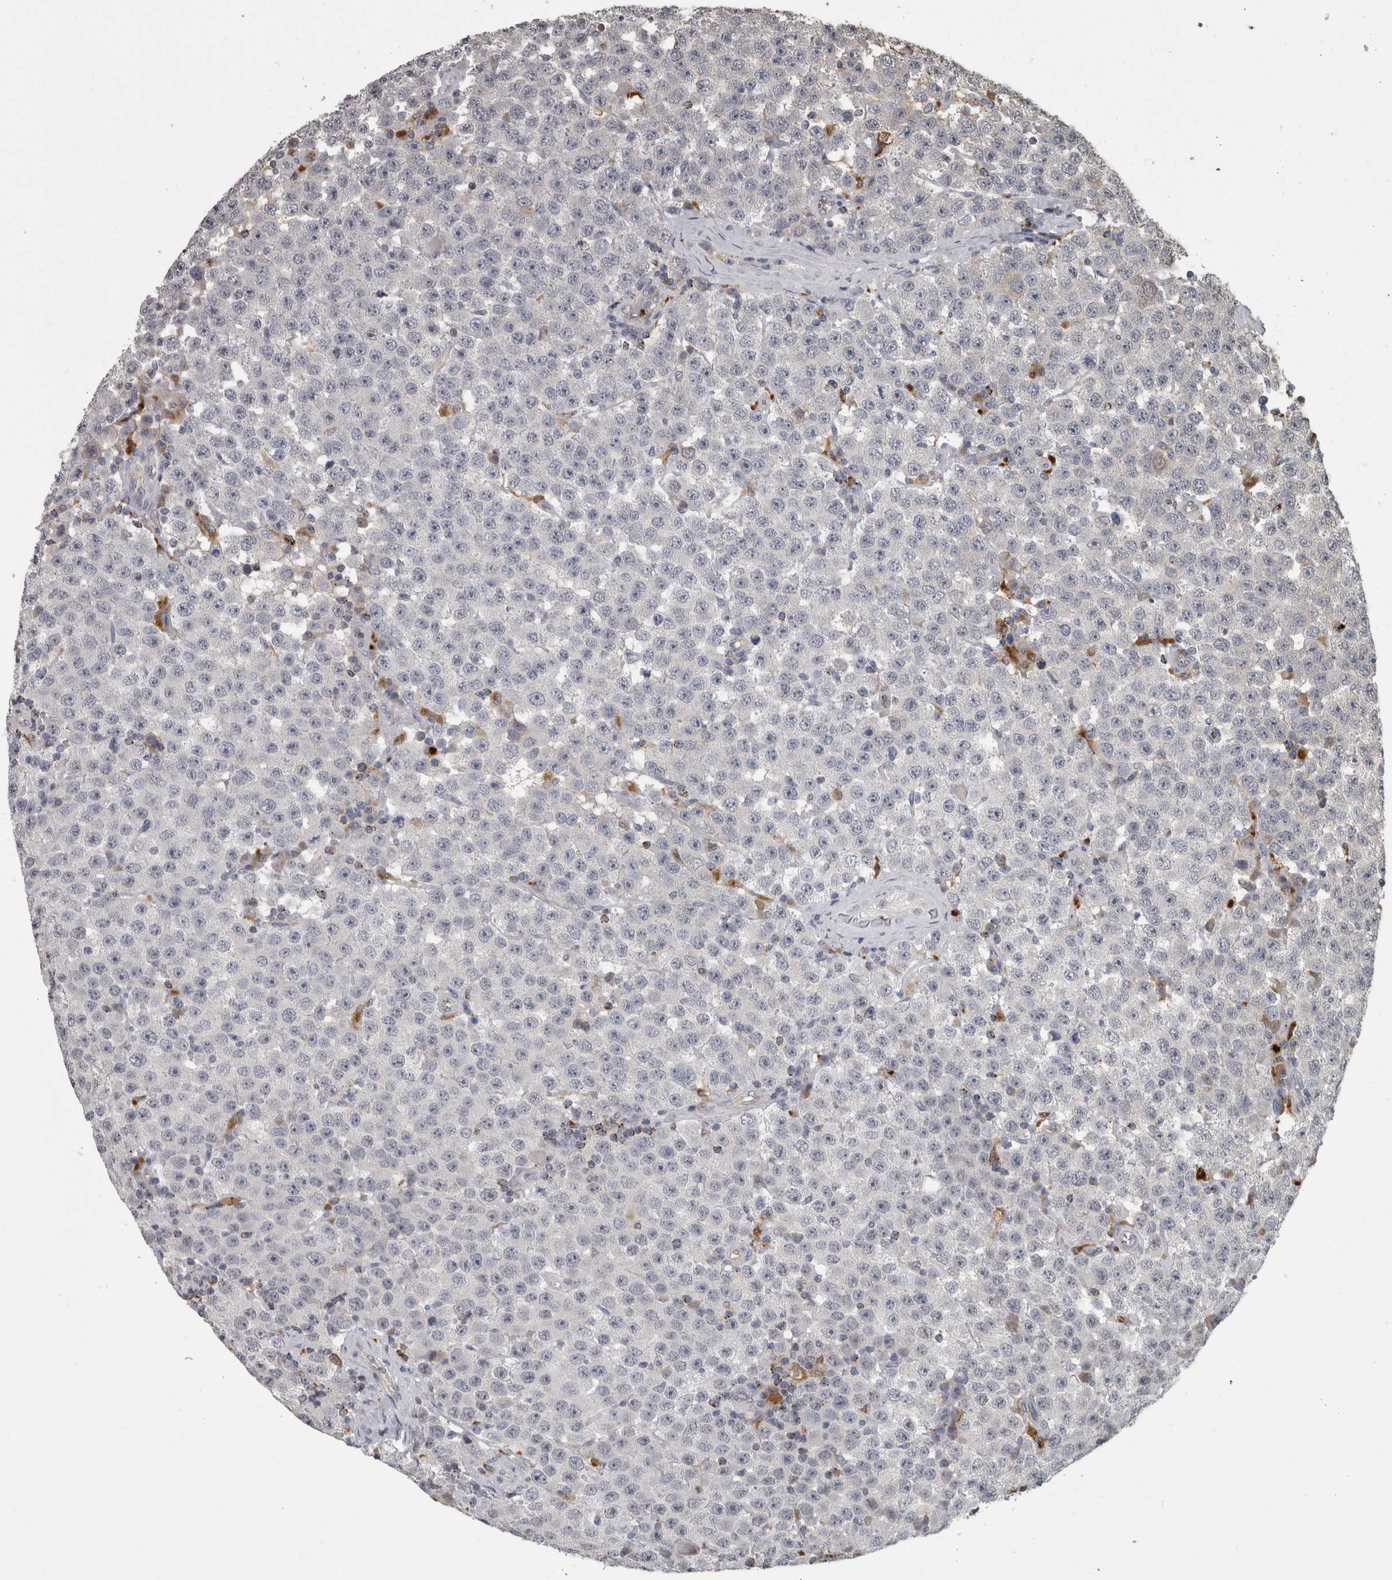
{"staining": {"intensity": "negative", "quantity": "none", "location": "none"}, "tissue": "testis cancer", "cell_type": "Tumor cells", "image_type": "cancer", "snomed": [{"axis": "morphology", "description": "Seminoma, NOS"}, {"axis": "topography", "description": "Testis"}], "caption": "The IHC image has no significant expression in tumor cells of seminoma (testis) tissue.", "gene": "NAAA", "patient": {"sex": "male", "age": 28}}